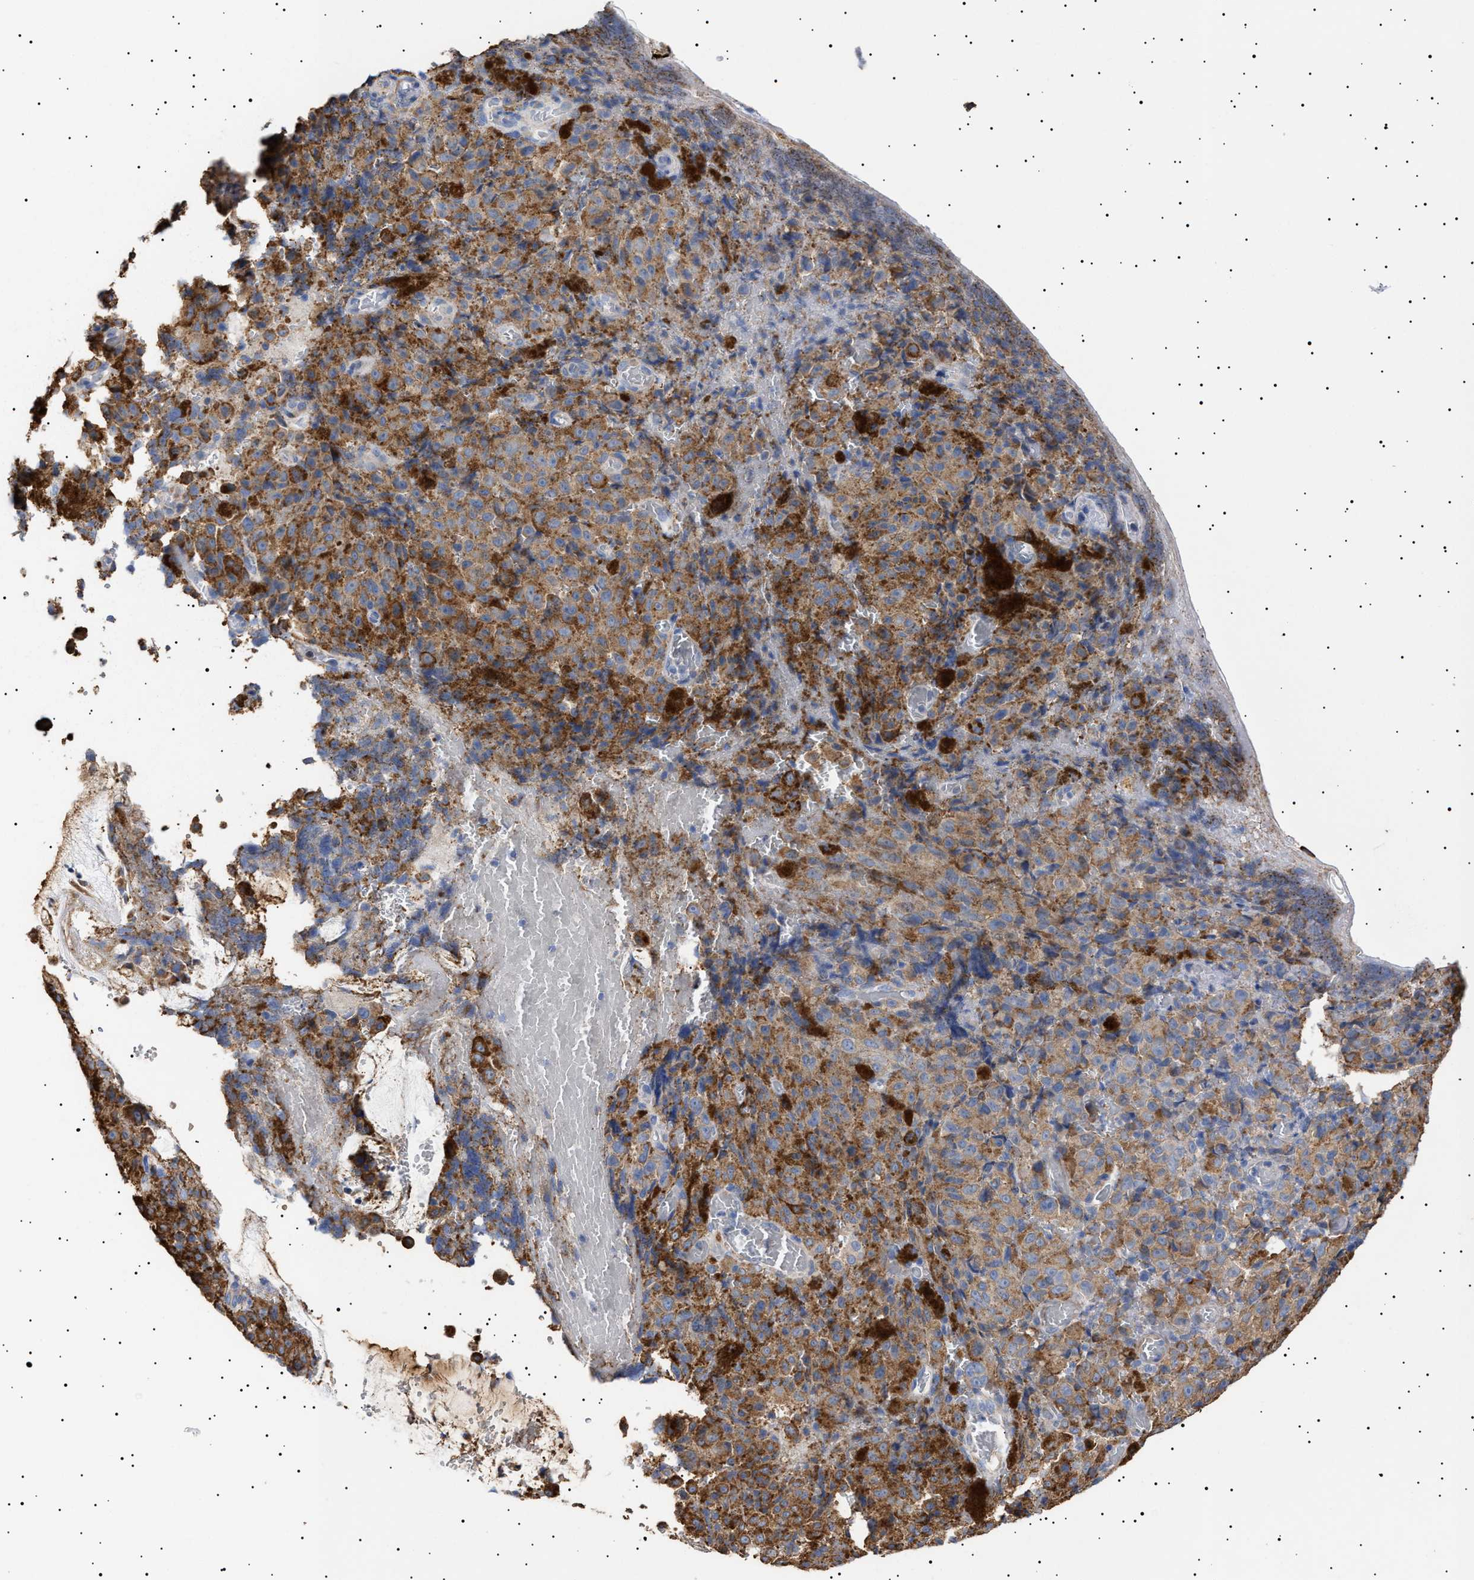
{"staining": {"intensity": "moderate", "quantity": ">75%", "location": "cytoplasmic/membranous"}, "tissue": "melanoma", "cell_type": "Tumor cells", "image_type": "cancer", "snomed": [{"axis": "morphology", "description": "Malignant melanoma, NOS"}, {"axis": "topography", "description": "Rectum"}], "caption": "Protein staining shows moderate cytoplasmic/membranous staining in approximately >75% of tumor cells in malignant melanoma.", "gene": "ERCC6L2", "patient": {"sex": "female", "age": 81}}